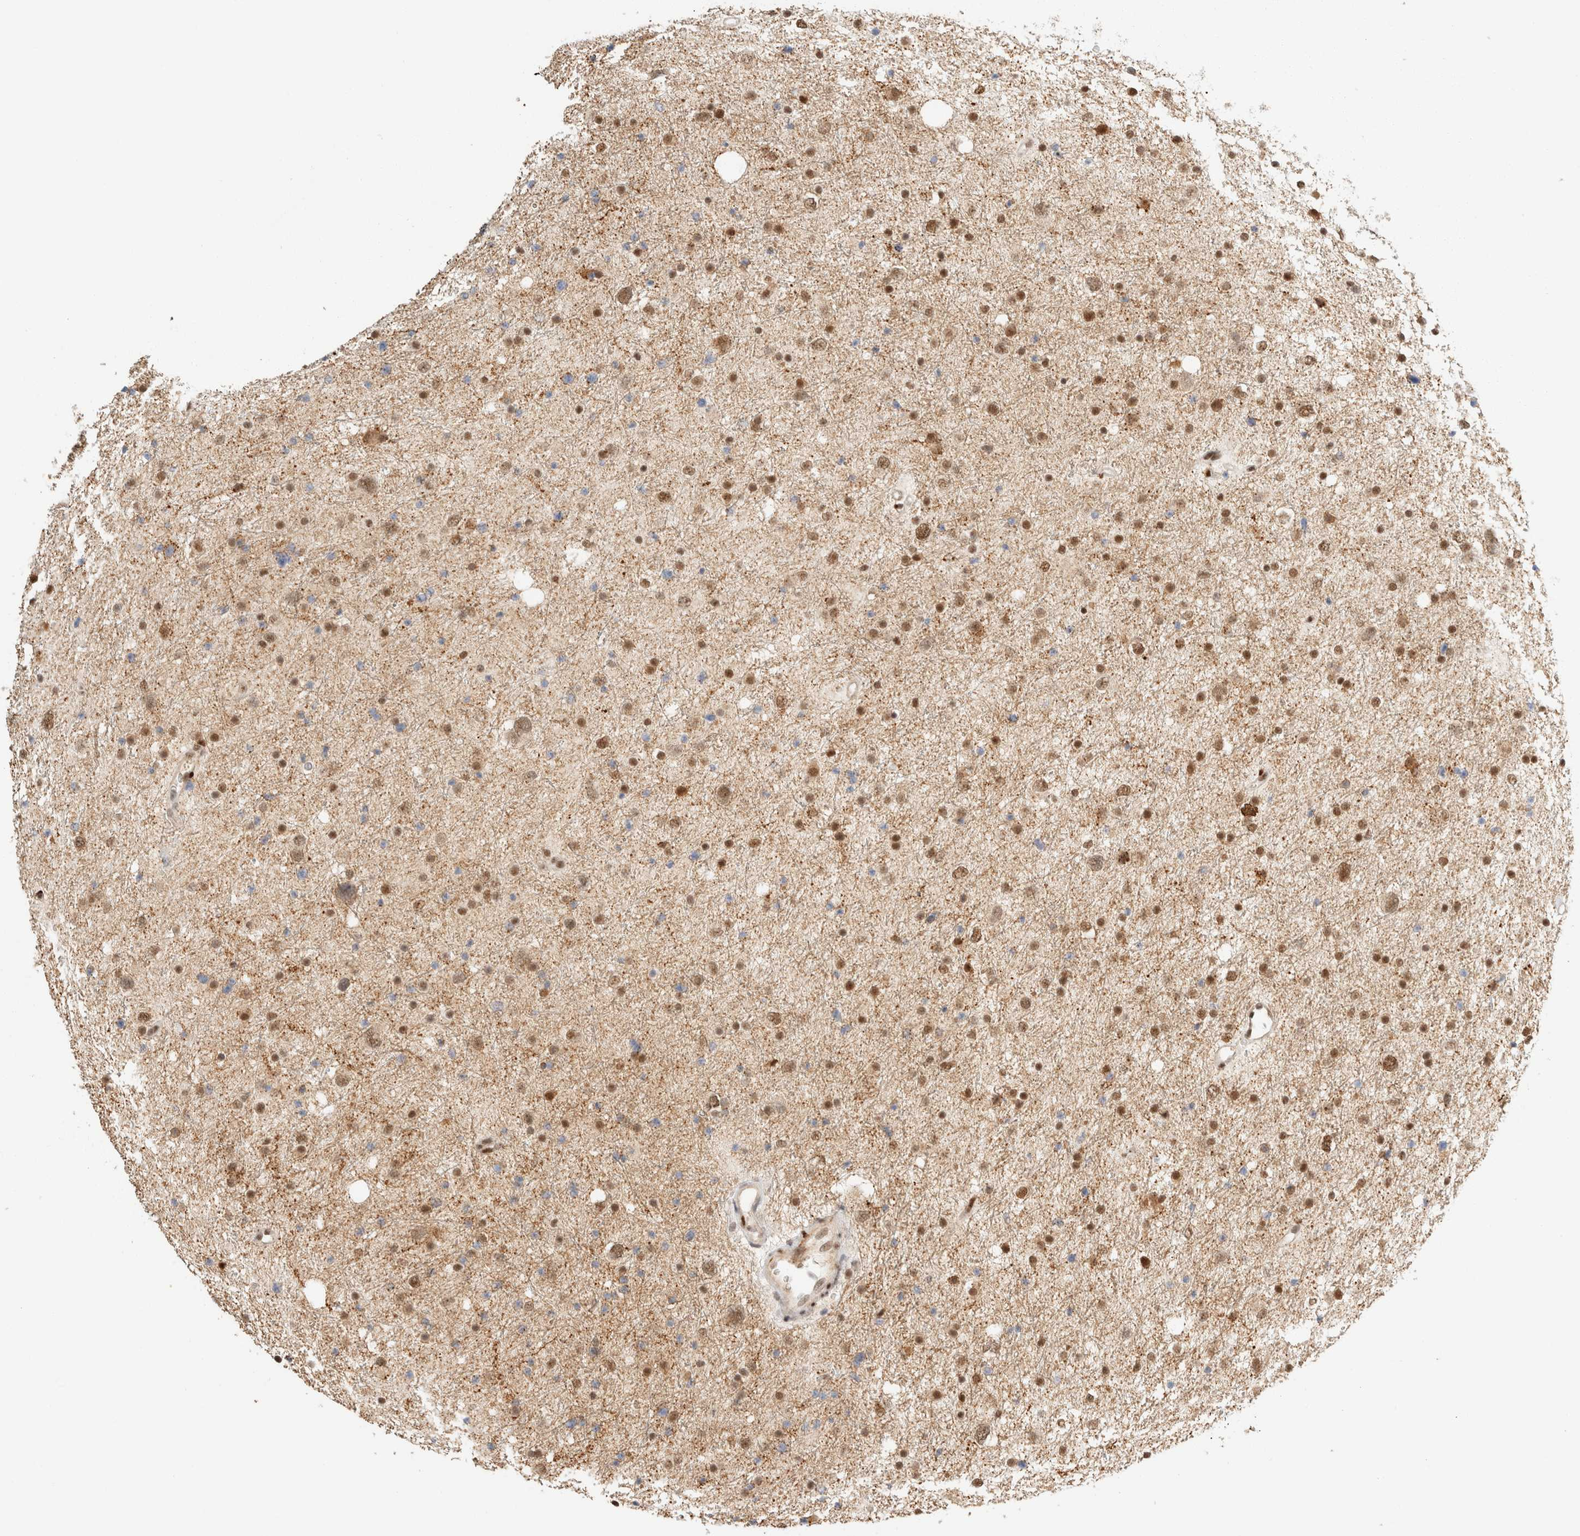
{"staining": {"intensity": "moderate", "quantity": "25%-75%", "location": "nuclear"}, "tissue": "glioma", "cell_type": "Tumor cells", "image_type": "cancer", "snomed": [{"axis": "morphology", "description": "Glioma, malignant, Low grade"}, {"axis": "topography", "description": "Brain"}], "caption": "Protein positivity by immunohistochemistry reveals moderate nuclear expression in approximately 25%-75% of tumor cells in glioma.", "gene": "ZNF768", "patient": {"sex": "female", "age": 37}}